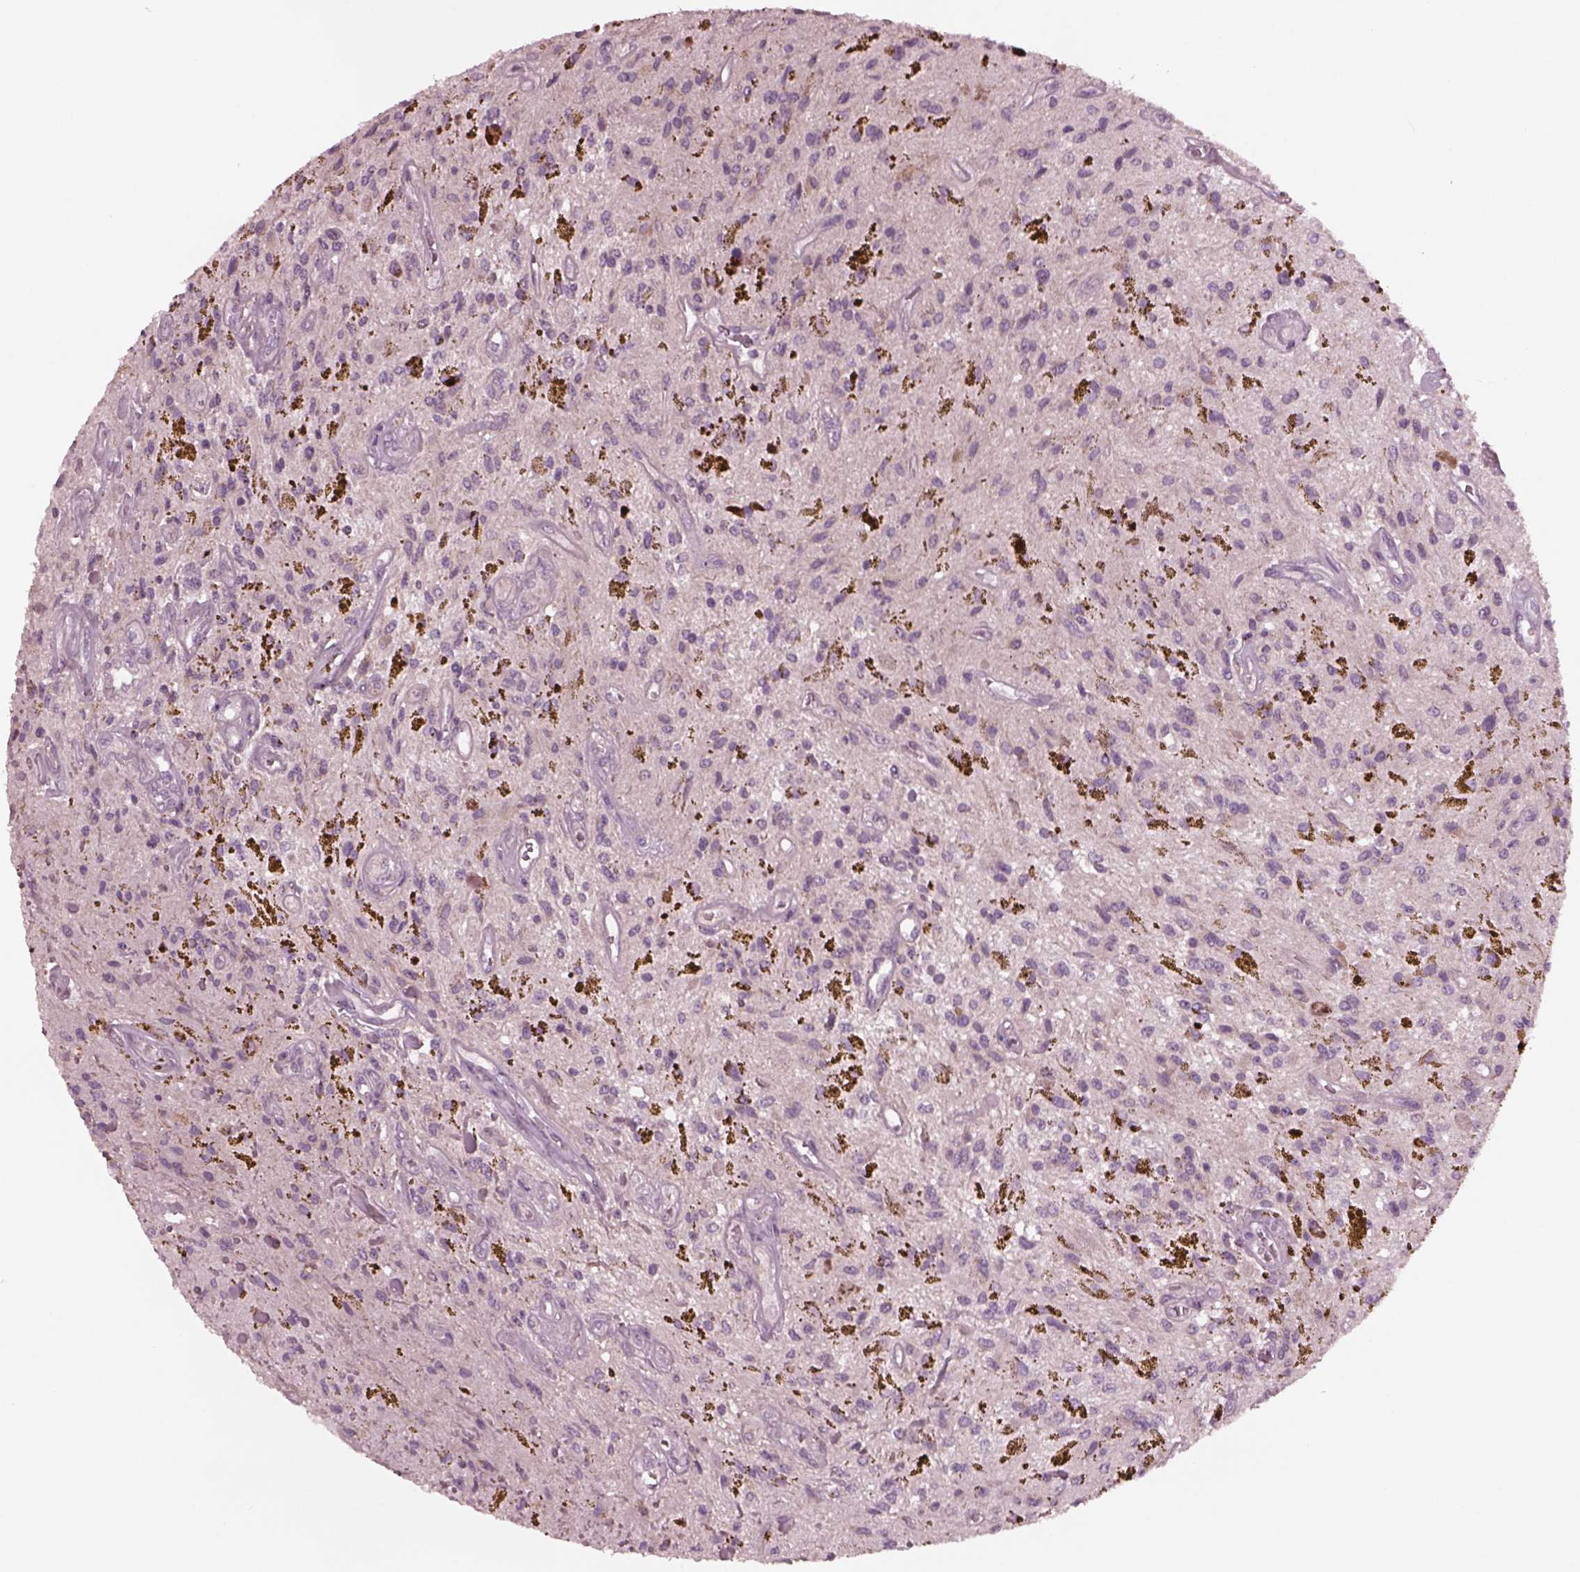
{"staining": {"intensity": "negative", "quantity": "none", "location": "none"}, "tissue": "glioma", "cell_type": "Tumor cells", "image_type": "cancer", "snomed": [{"axis": "morphology", "description": "Glioma, malignant, Low grade"}, {"axis": "topography", "description": "Cerebellum"}], "caption": "There is no significant staining in tumor cells of malignant low-grade glioma.", "gene": "CELSR3", "patient": {"sex": "female", "age": 14}}